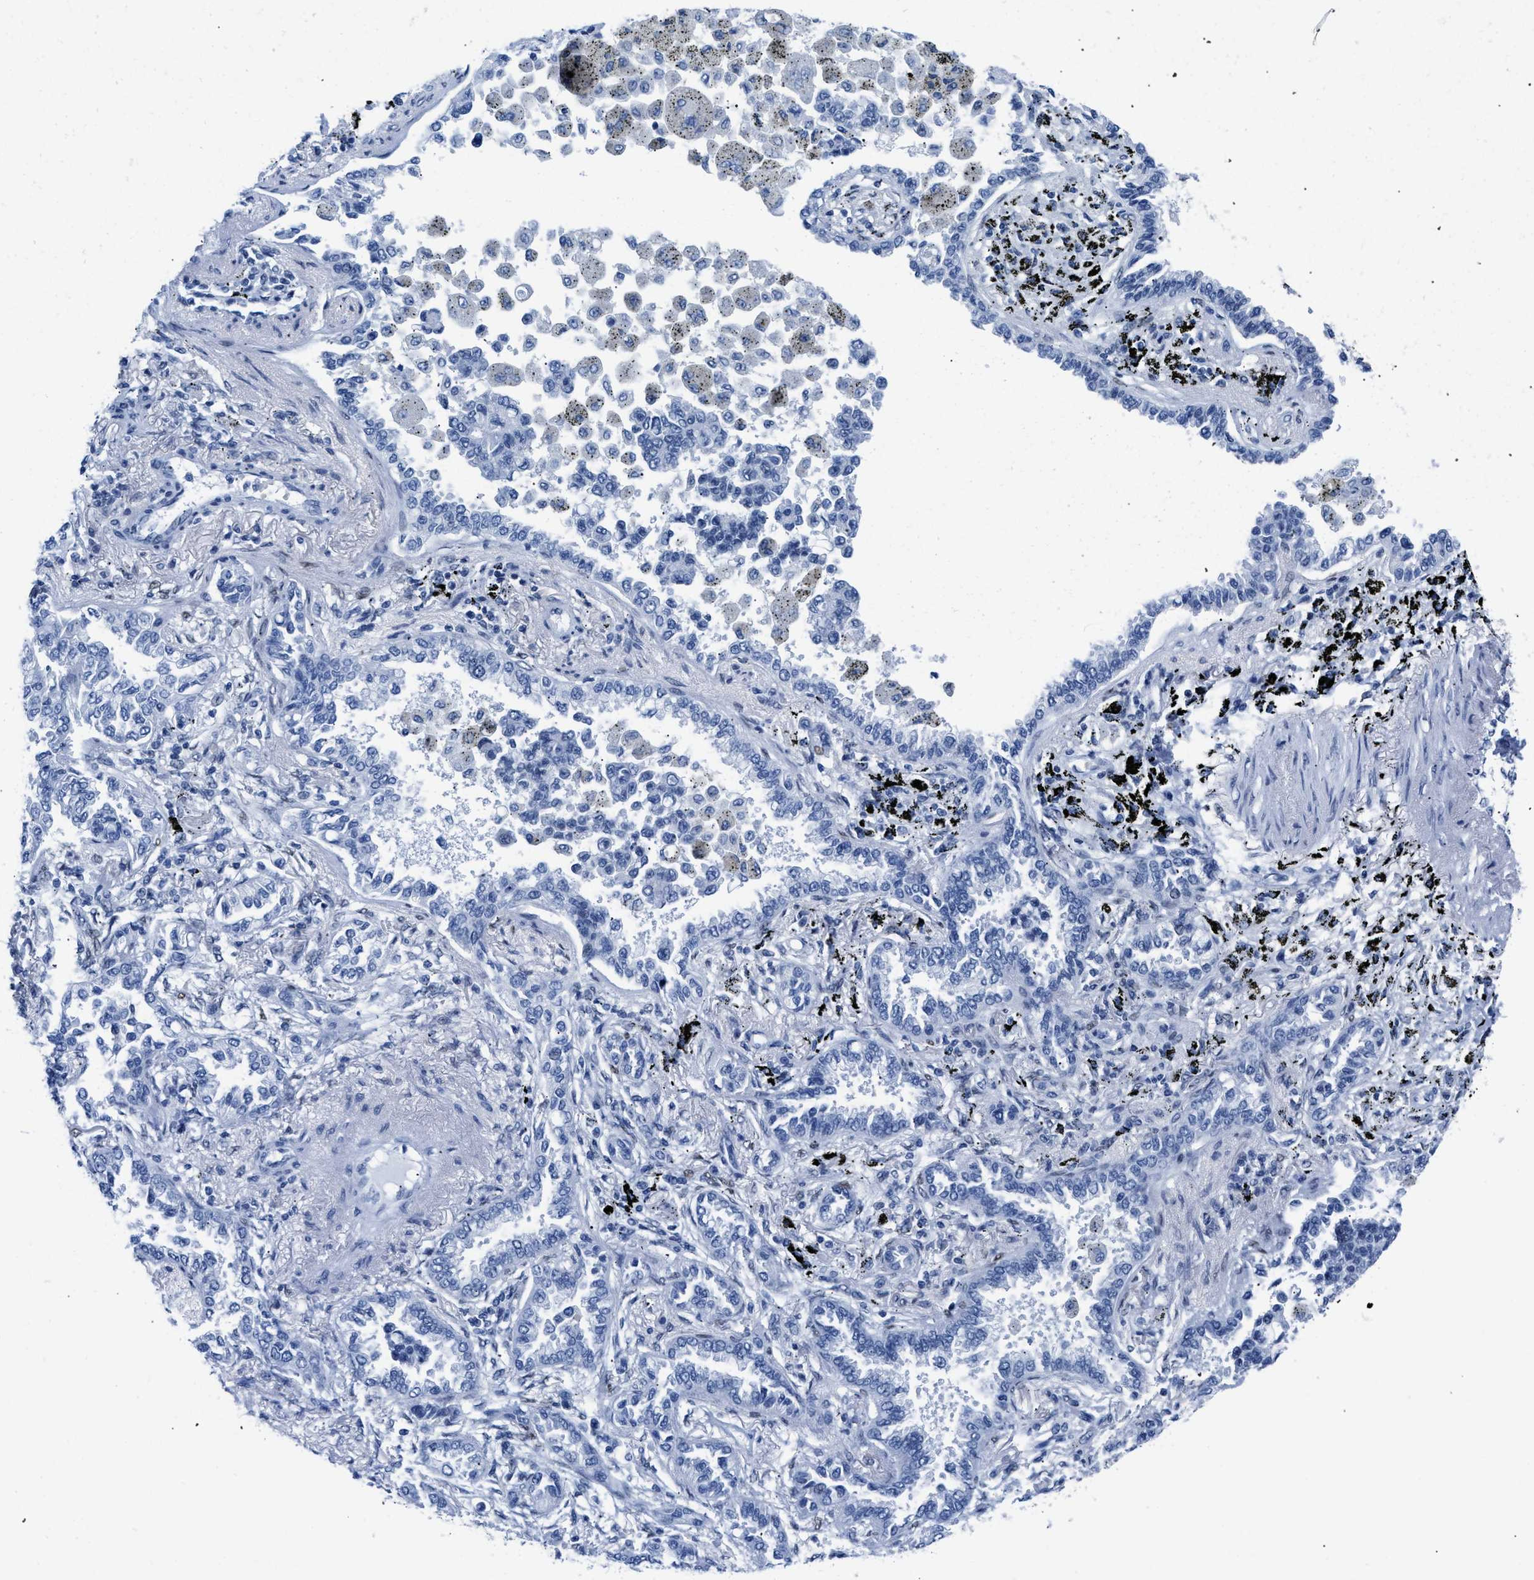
{"staining": {"intensity": "negative", "quantity": "none", "location": "none"}, "tissue": "lung cancer", "cell_type": "Tumor cells", "image_type": "cancer", "snomed": [{"axis": "morphology", "description": "Normal tissue, NOS"}, {"axis": "morphology", "description": "Adenocarcinoma, NOS"}, {"axis": "topography", "description": "Lung"}], "caption": "This photomicrograph is of adenocarcinoma (lung) stained with IHC to label a protein in brown with the nuclei are counter-stained blue. There is no expression in tumor cells.", "gene": "CTBP1", "patient": {"sex": "male", "age": 59}}